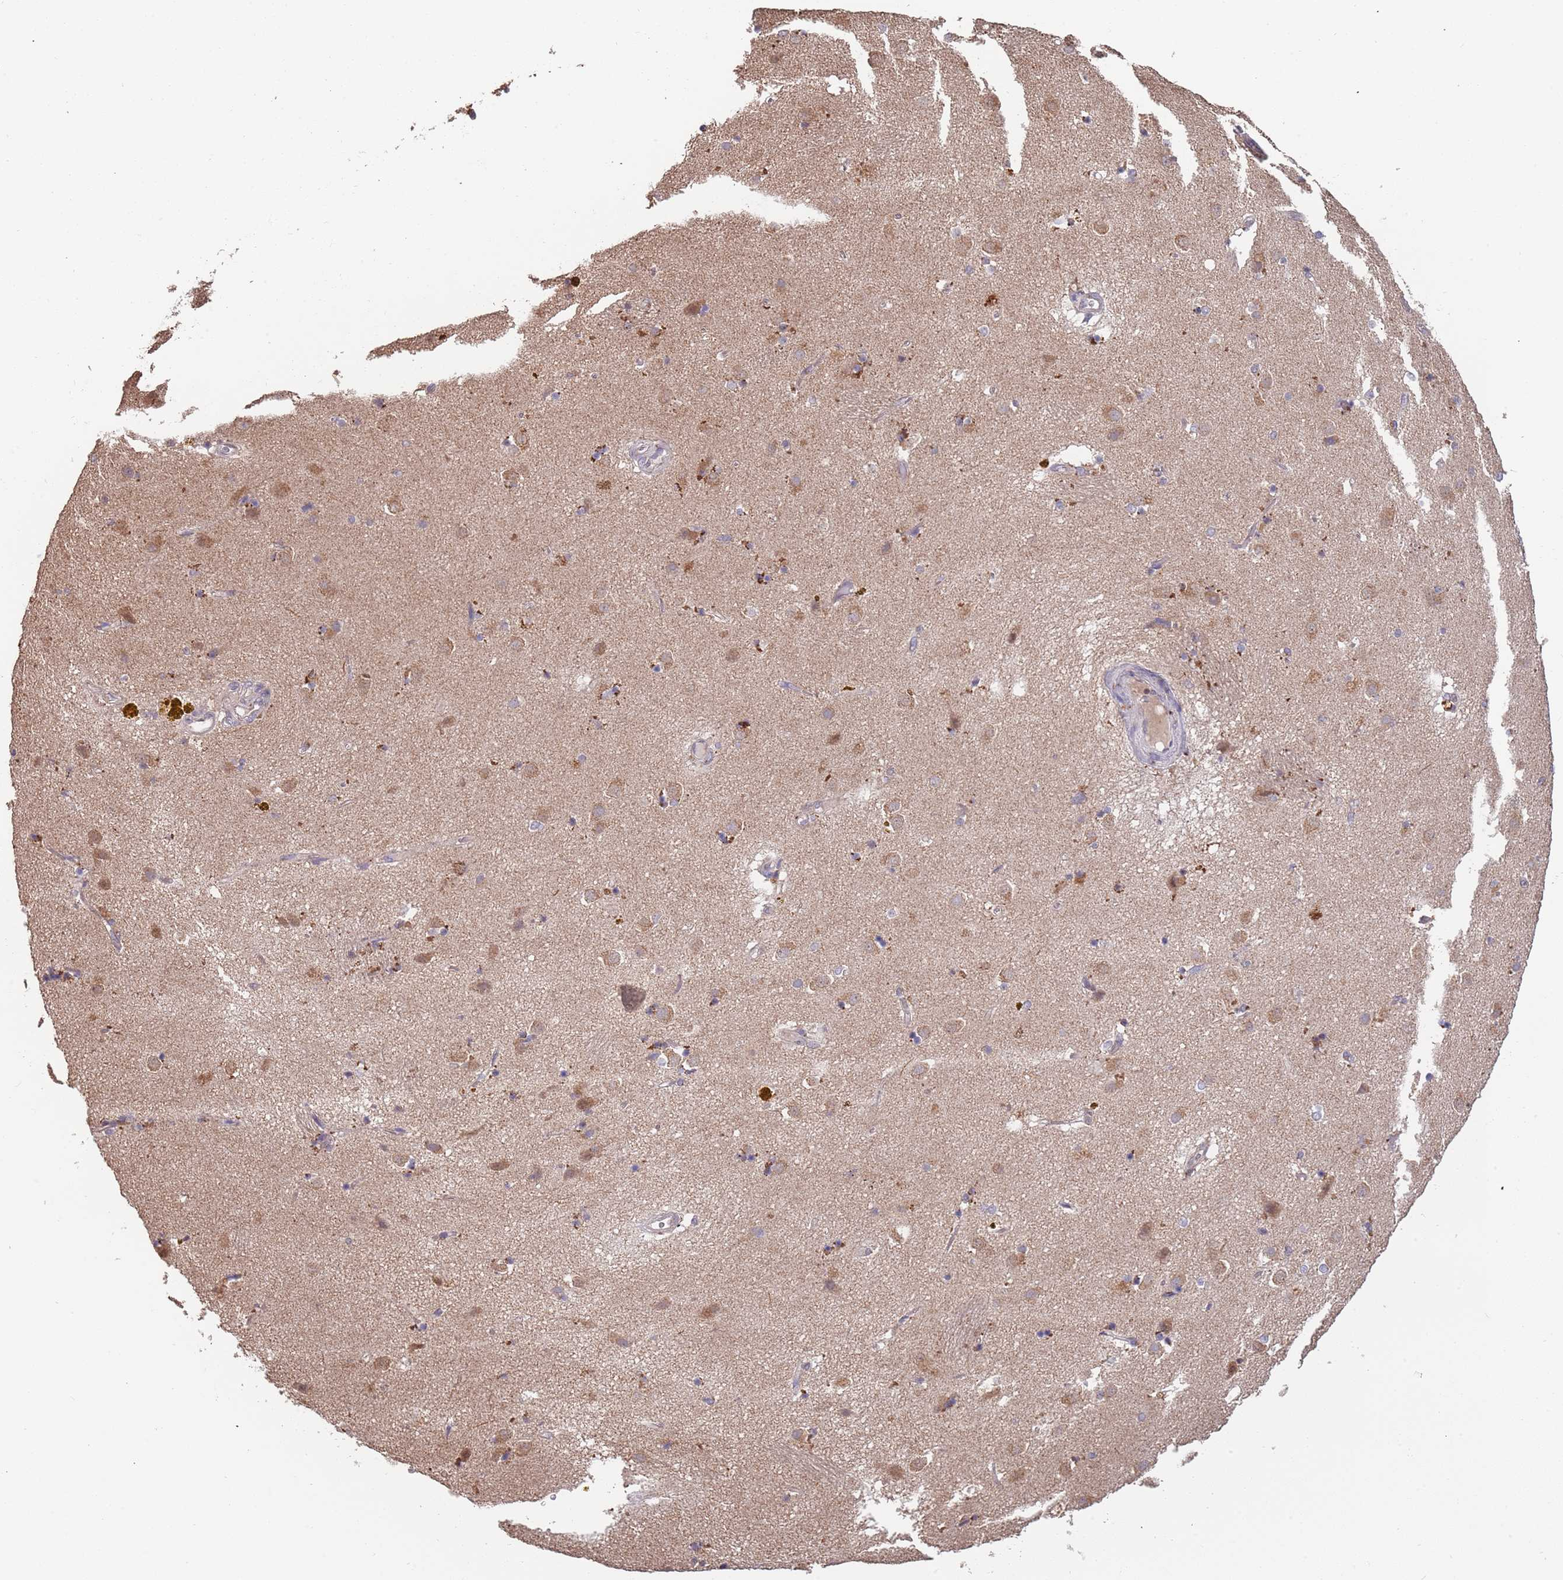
{"staining": {"intensity": "moderate", "quantity": "<25%", "location": "cytoplasmic/membranous"}, "tissue": "caudate", "cell_type": "Glial cells", "image_type": "normal", "snomed": [{"axis": "morphology", "description": "Normal tissue, NOS"}, {"axis": "topography", "description": "Lateral ventricle wall"}], "caption": "Immunohistochemical staining of unremarkable caudate demonstrates low levels of moderate cytoplasmic/membranous staining in about <25% of glial cells.", "gene": "TMEM64", "patient": {"sex": "male", "age": 70}}